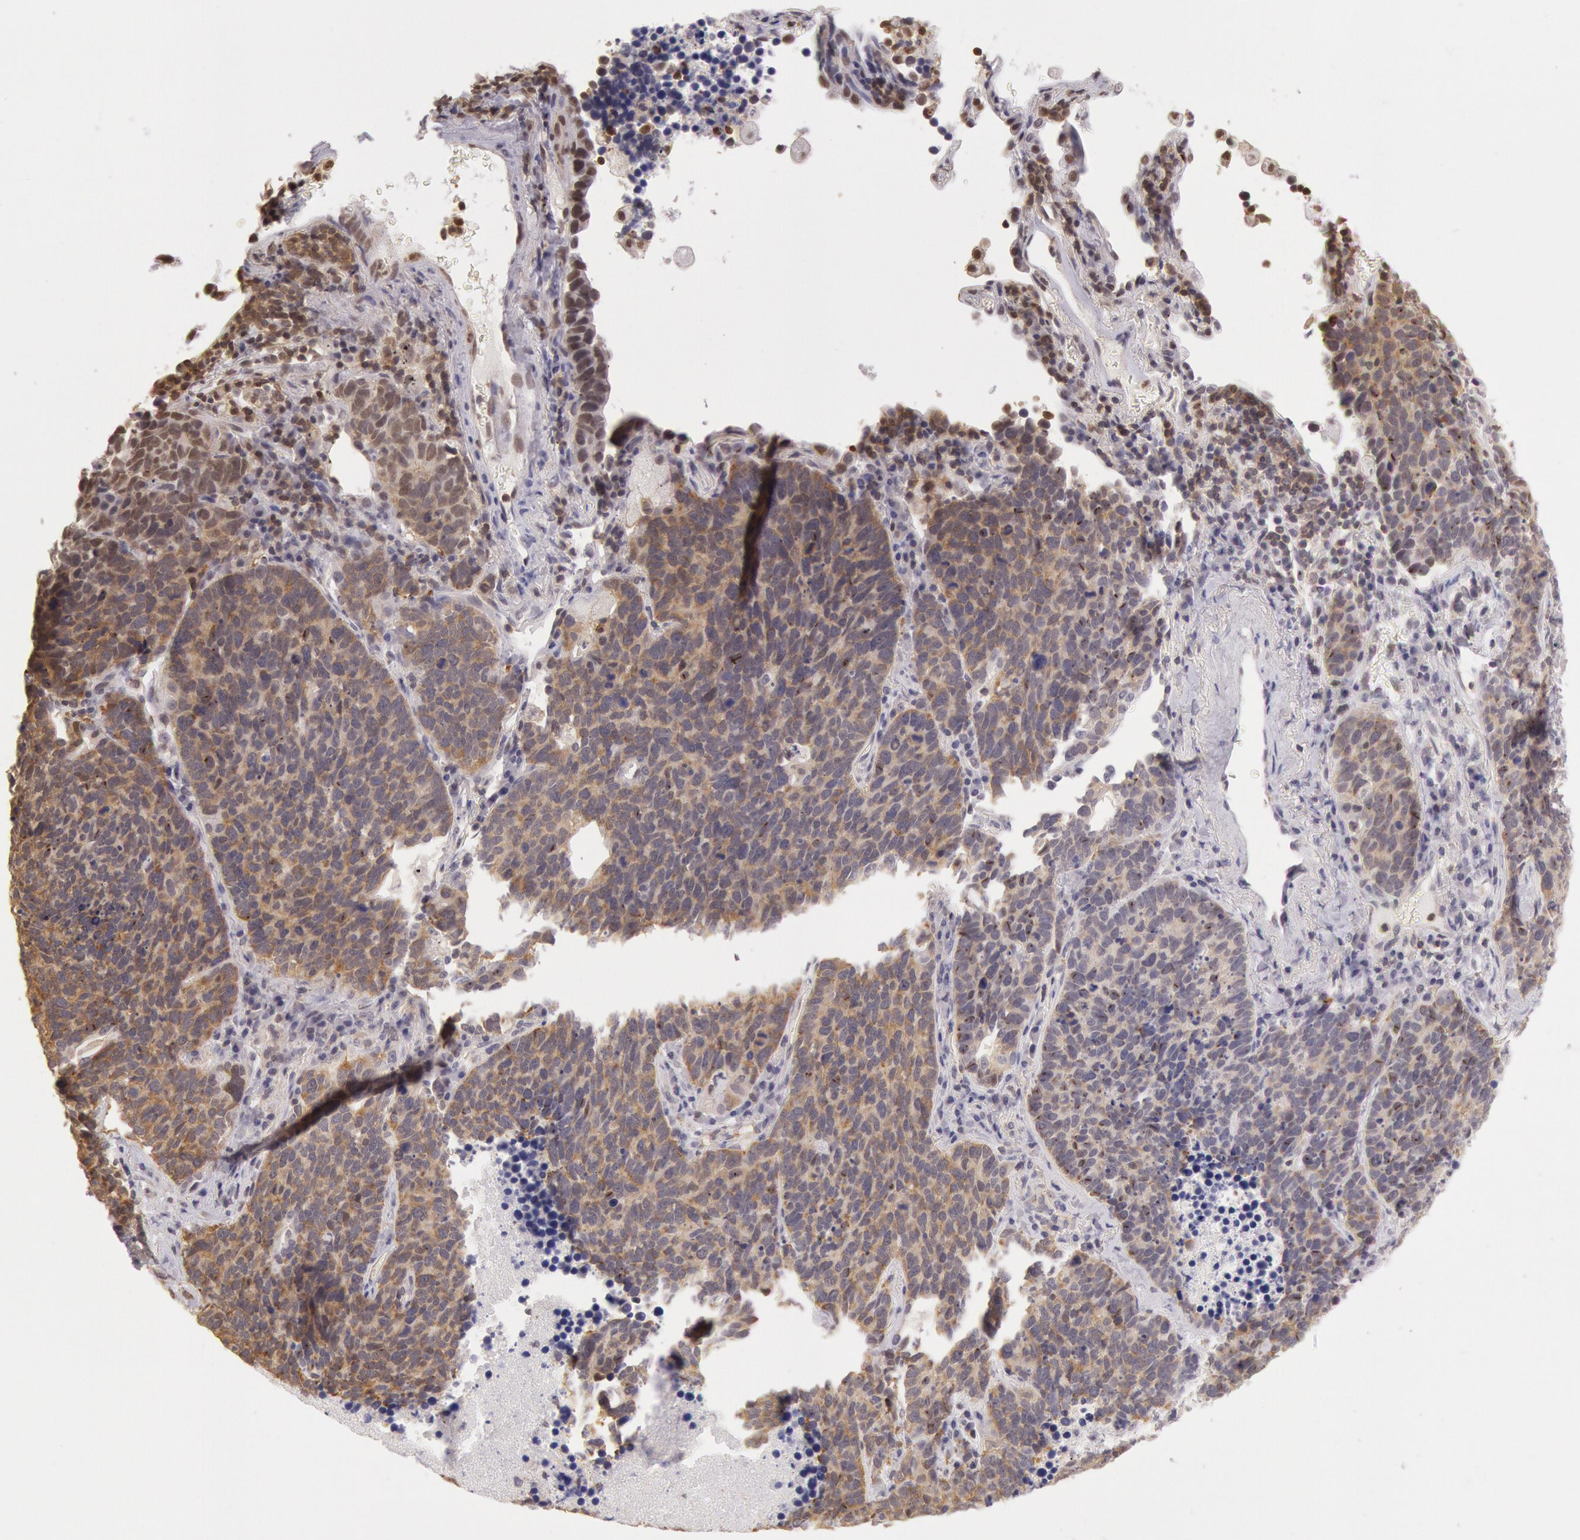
{"staining": {"intensity": "moderate", "quantity": "25%-75%", "location": "cytoplasmic/membranous,nuclear"}, "tissue": "lung cancer", "cell_type": "Tumor cells", "image_type": "cancer", "snomed": [{"axis": "morphology", "description": "Neoplasm, malignant, NOS"}, {"axis": "topography", "description": "Lung"}], "caption": "The micrograph displays staining of malignant neoplasm (lung), revealing moderate cytoplasmic/membranous and nuclear protein staining (brown color) within tumor cells.", "gene": "HIF1A", "patient": {"sex": "female", "age": 75}}